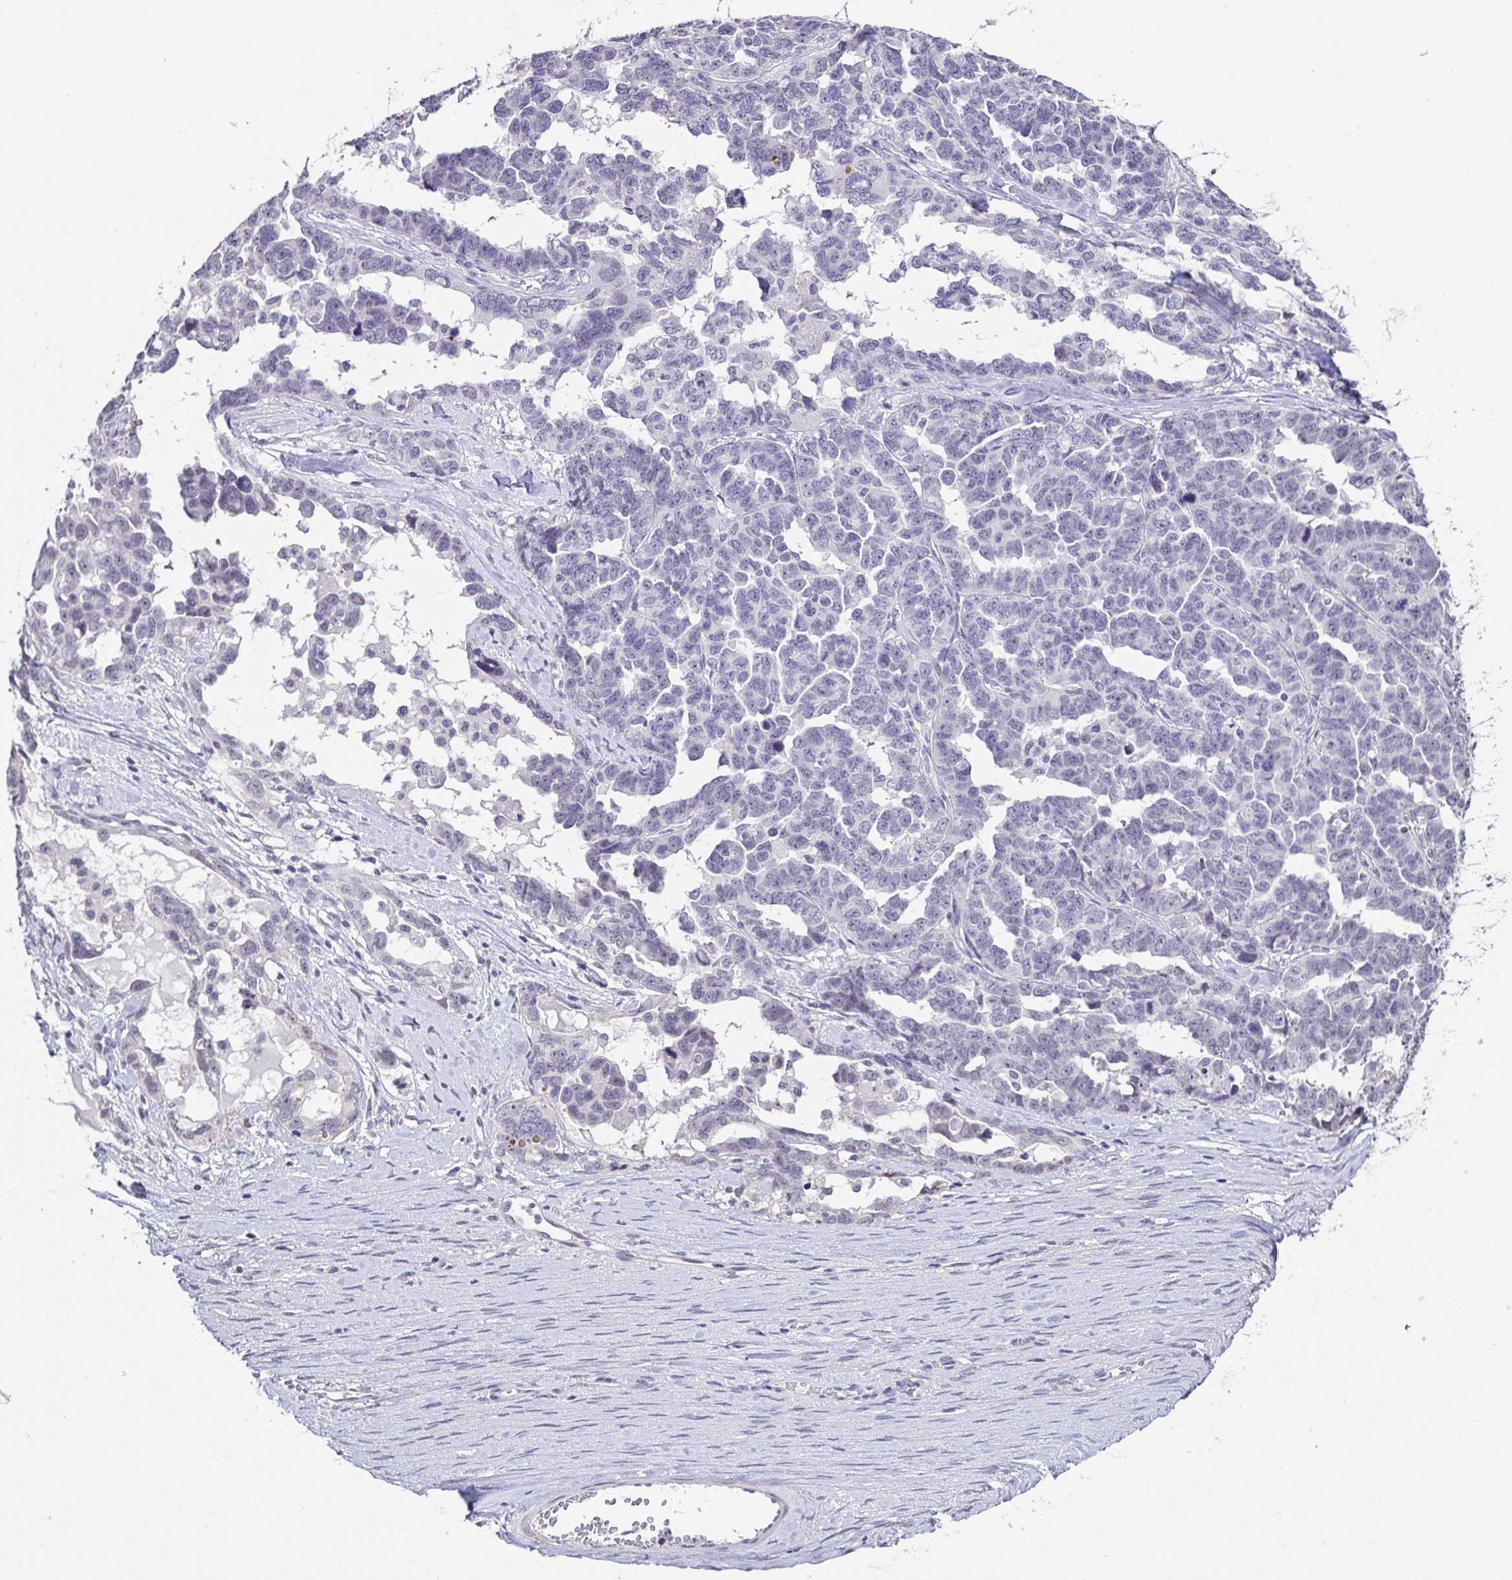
{"staining": {"intensity": "negative", "quantity": "none", "location": "none"}, "tissue": "ovarian cancer", "cell_type": "Tumor cells", "image_type": "cancer", "snomed": [{"axis": "morphology", "description": "Cystadenocarcinoma, serous, NOS"}, {"axis": "topography", "description": "Ovary"}], "caption": "Photomicrograph shows no protein staining in tumor cells of ovarian serous cystadenocarcinoma tissue. Nuclei are stained in blue.", "gene": "NEFH", "patient": {"sex": "female", "age": 69}}